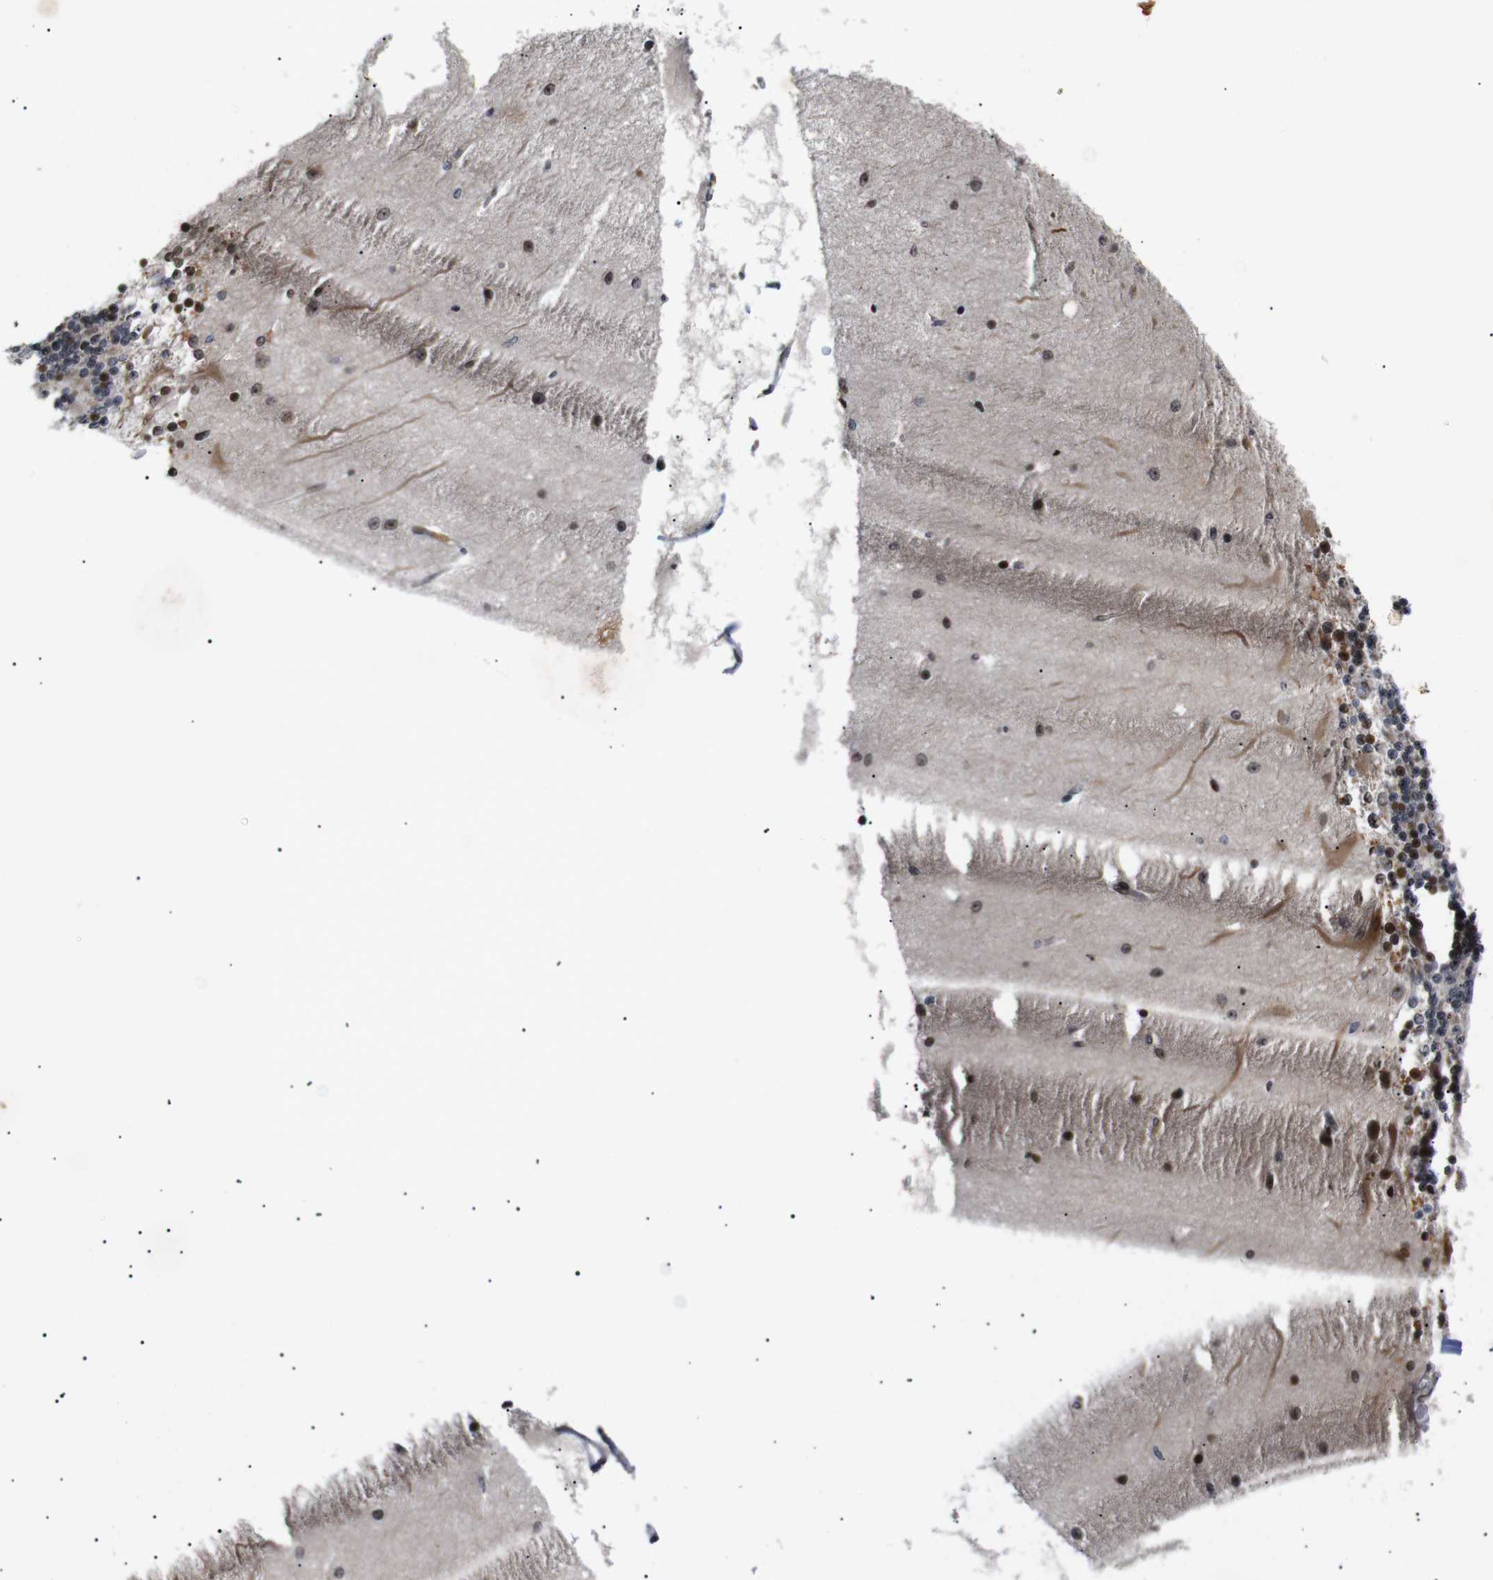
{"staining": {"intensity": "strong", "quantity": "<25%", "location": "nuclear"}, "tissue": "cerebellum", "cell_type": "Cells in granular layer", "image_type": "normal", "snomed": [{"axis": "morphology", "description": "Normal tissue, NOS"}, {"axis": "topography", "description": "Cerebellum"}], "caption": "The immunohistochemical stain labels strong nuclear staining in cells in granular layer of benign cerebellum. Nuclei are stained in blue.", "gene": "KIF23", "patient": {"sex": "female", "age": 54}}